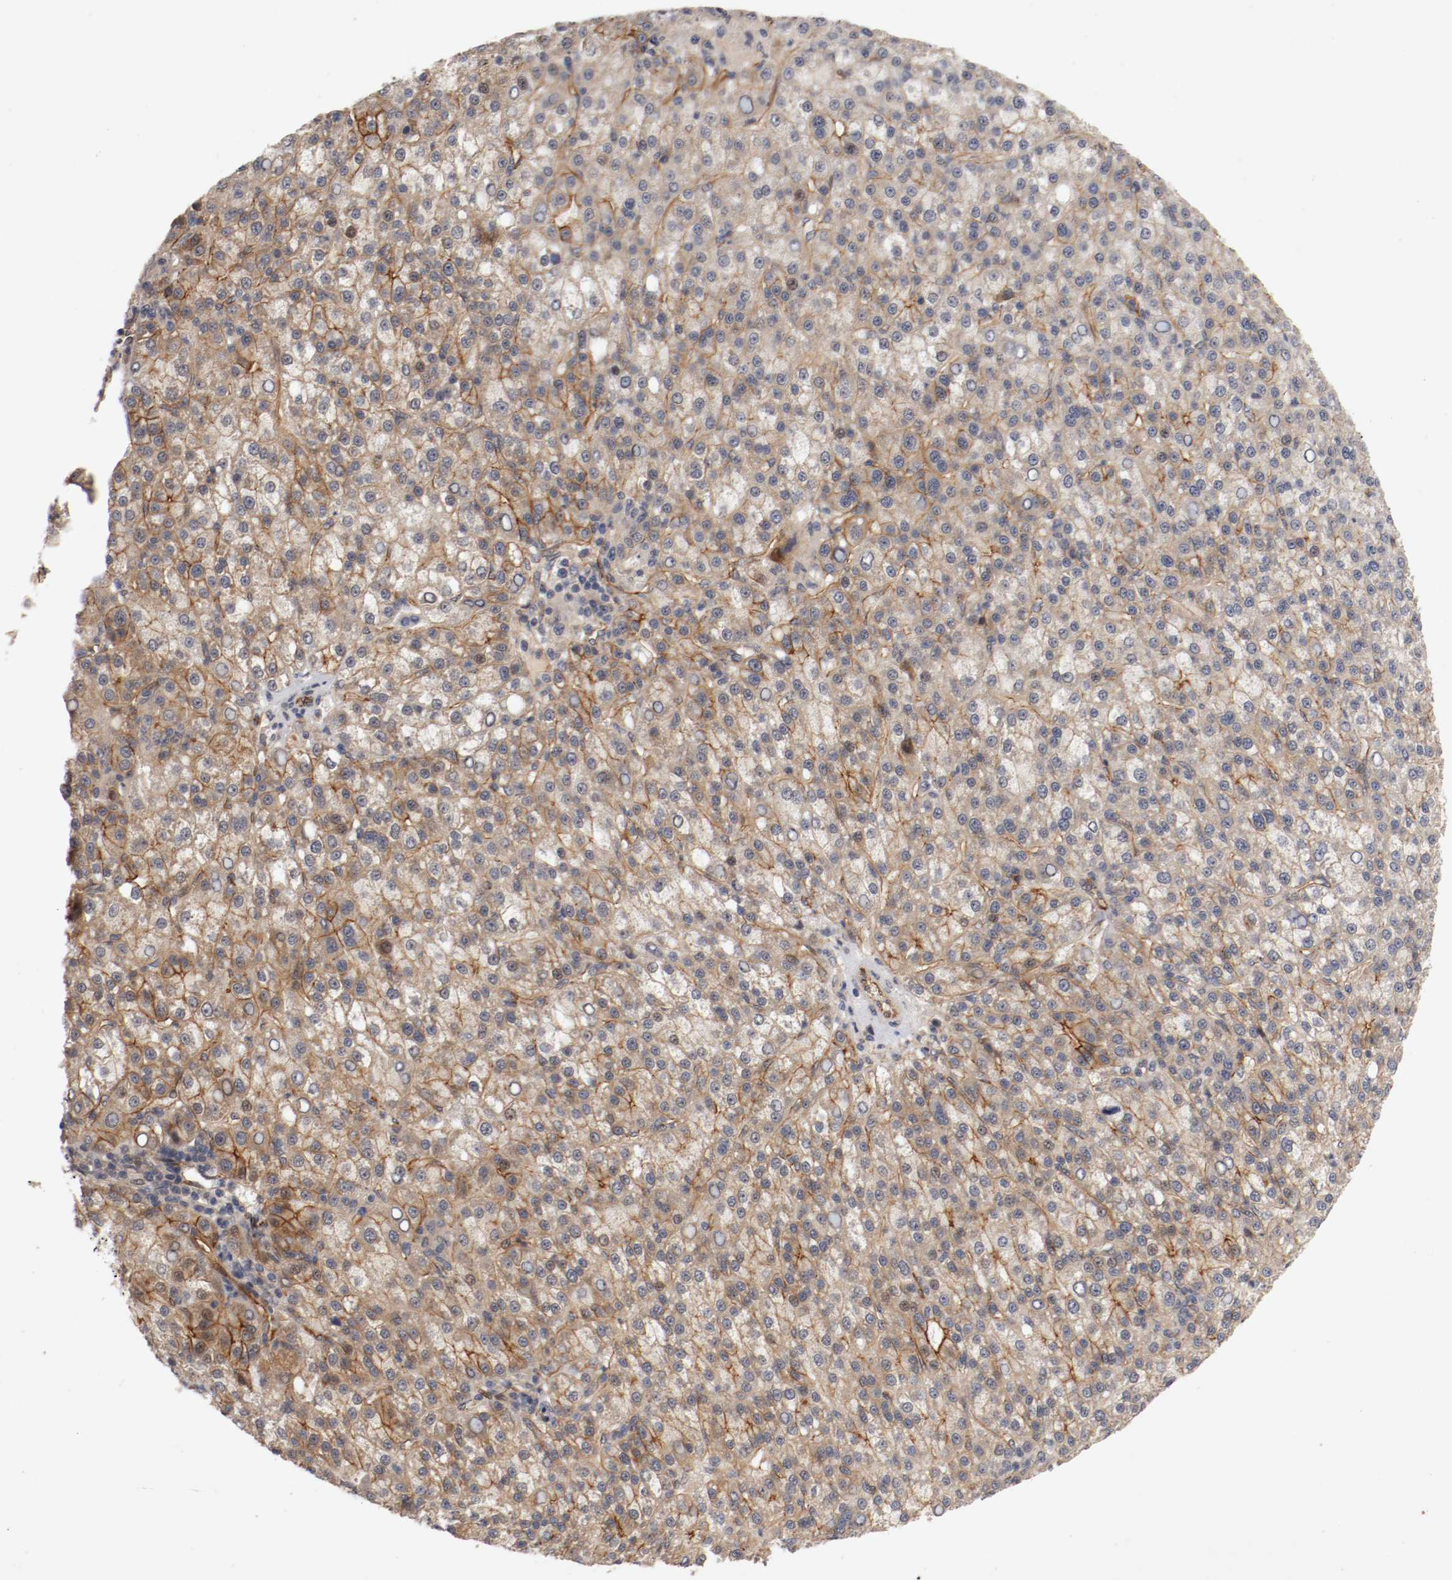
{"staining": {"intensity": "strong", "quantity": "25%-75%", "location": "cytoplasmic/membranous"}, "tissue": "liver cancer", "cell_type": "Tumor cells", "image_type": "cancer", "snomed": [{"axis": "morphology", "description": "Carcinoma, Hepatocellular, NOS"}, {"axis": "topography", "description": "Liver"}], "caption": "This is an image of immunohistochemistry staining of liver cancer, which shows strong positivity in the cytoplasmic/membranous of tumor cells.", "gene": "TYK2", "patient": {"sex": "female", "age": 58}}